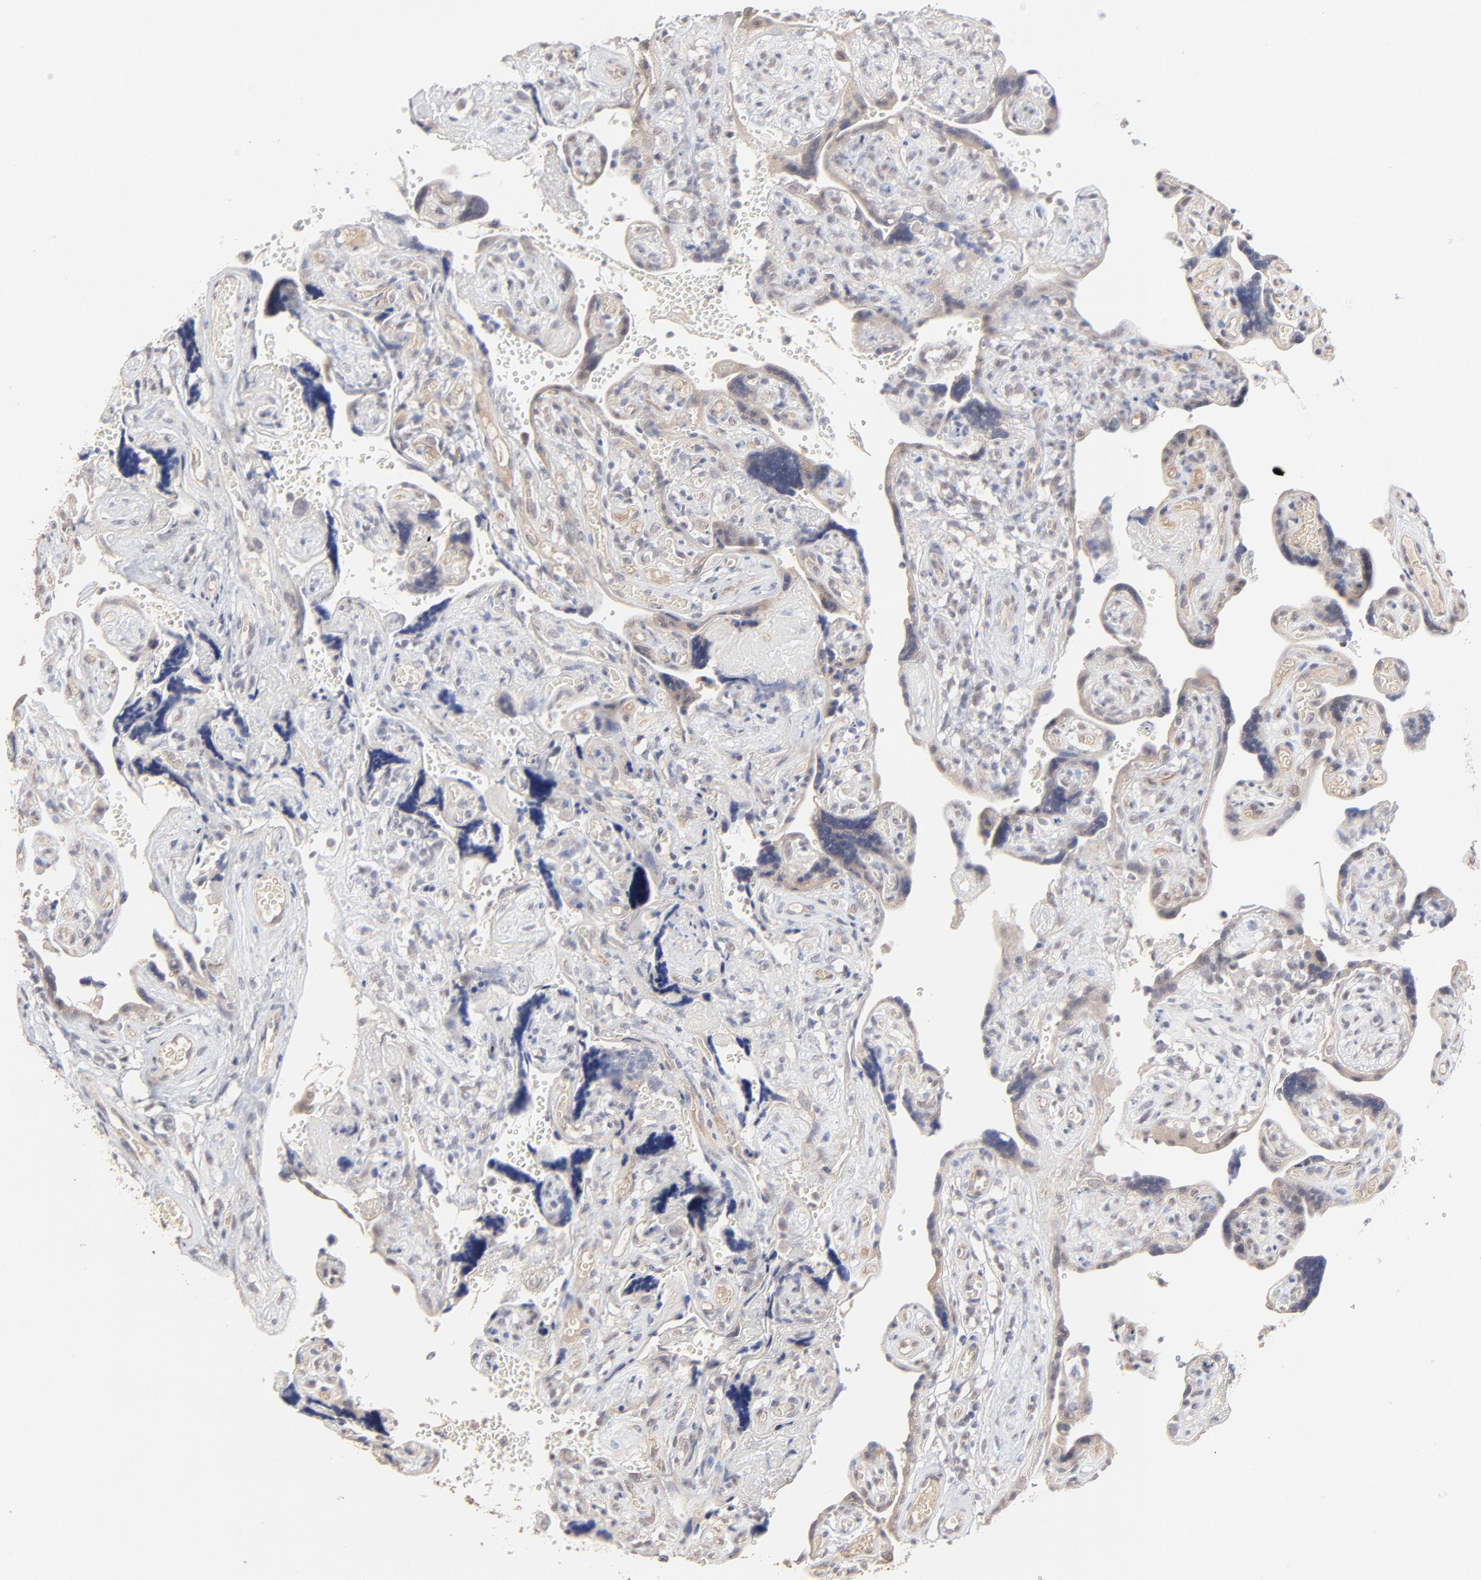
{"staining": {"intensity": "weak", "quantity": "25%-75%", "location": "cytoplasmic/membranous,nuclear"}, "tissue": "placenta", "cell_type": "Trophoblastic cells", "image_type": "normal", "snomed": [{"axis": "morphology", "description": "Normal tissue, NOS"}, {"axis": "topography", "description": "Placenta"}], "caption": "A brown stain highlights weak cytoplasmic/membranous,nuclear staining of a protein in trophoblastic cells of unremarkable placenta.", "gene": "FAM199X", "patient": {"sex": "female", "age": 30}}